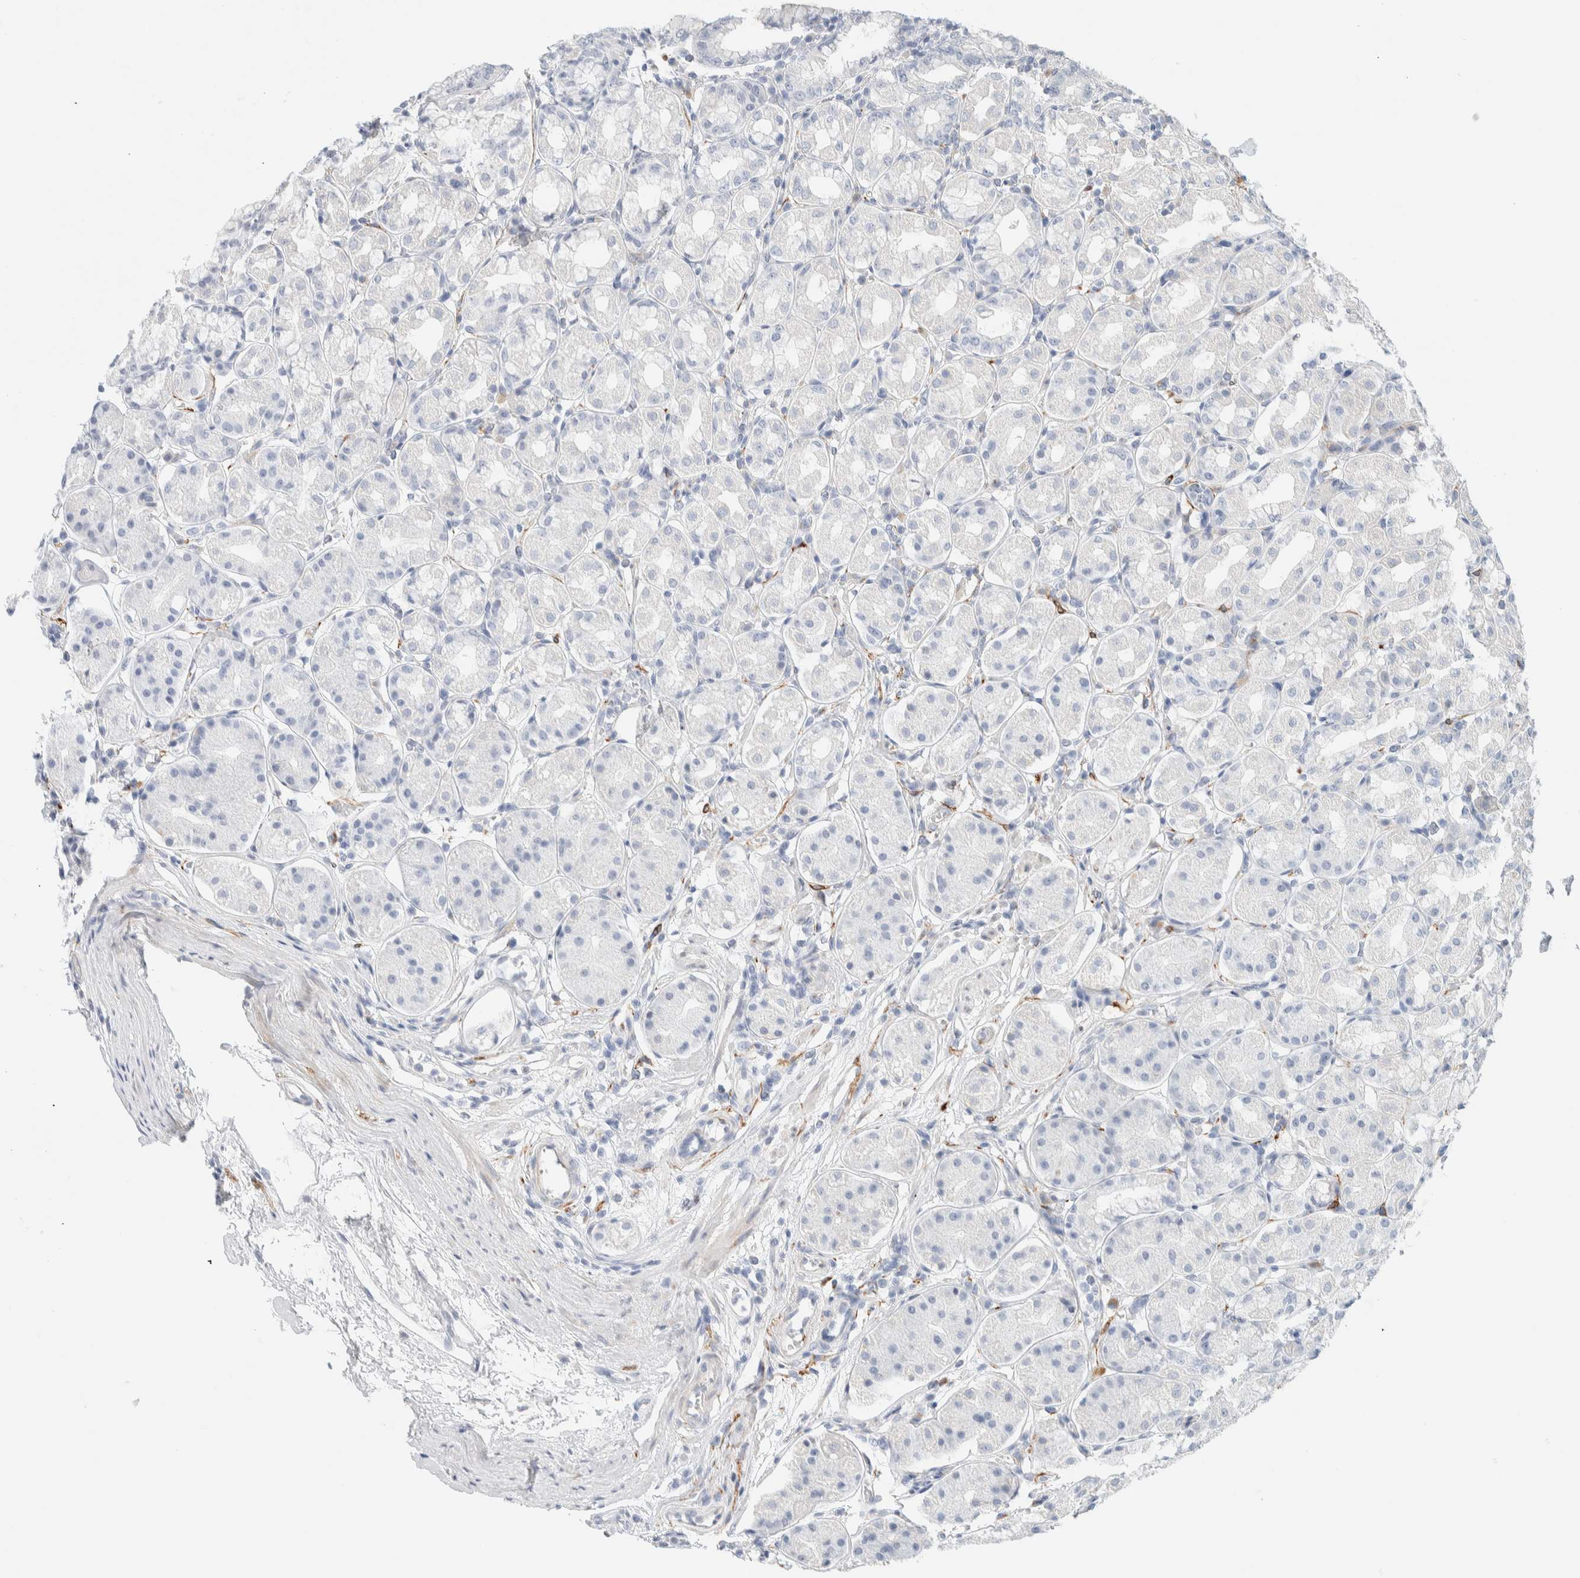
{"staining": {"intensity": "negative", "quantity": "none", "location": "none"}, "tissue": "stomach", "cell_type": "Glandular cells", "image_type": "normal", "snomed": [{"axis": "morphology", "description": "Normal tissue, NOS"}, {"axis": "topography", "description": "Stomach"}, {"axis": "topography", "description": "Stomach, lower"}], "caption": "A high-resolution photomicrograph shows immunohistochemistry (IHC) staining of unremarkable stomach, which exhibits no significant positivity in glandular cells. The staining was performed using DAB to visualize the protein expression in brown, while the nuclei were stained in blue with hematoxylin (Magnification: 20x).", "gene": "ATCAY", "patient": {"sex": "female", "age": 56}}